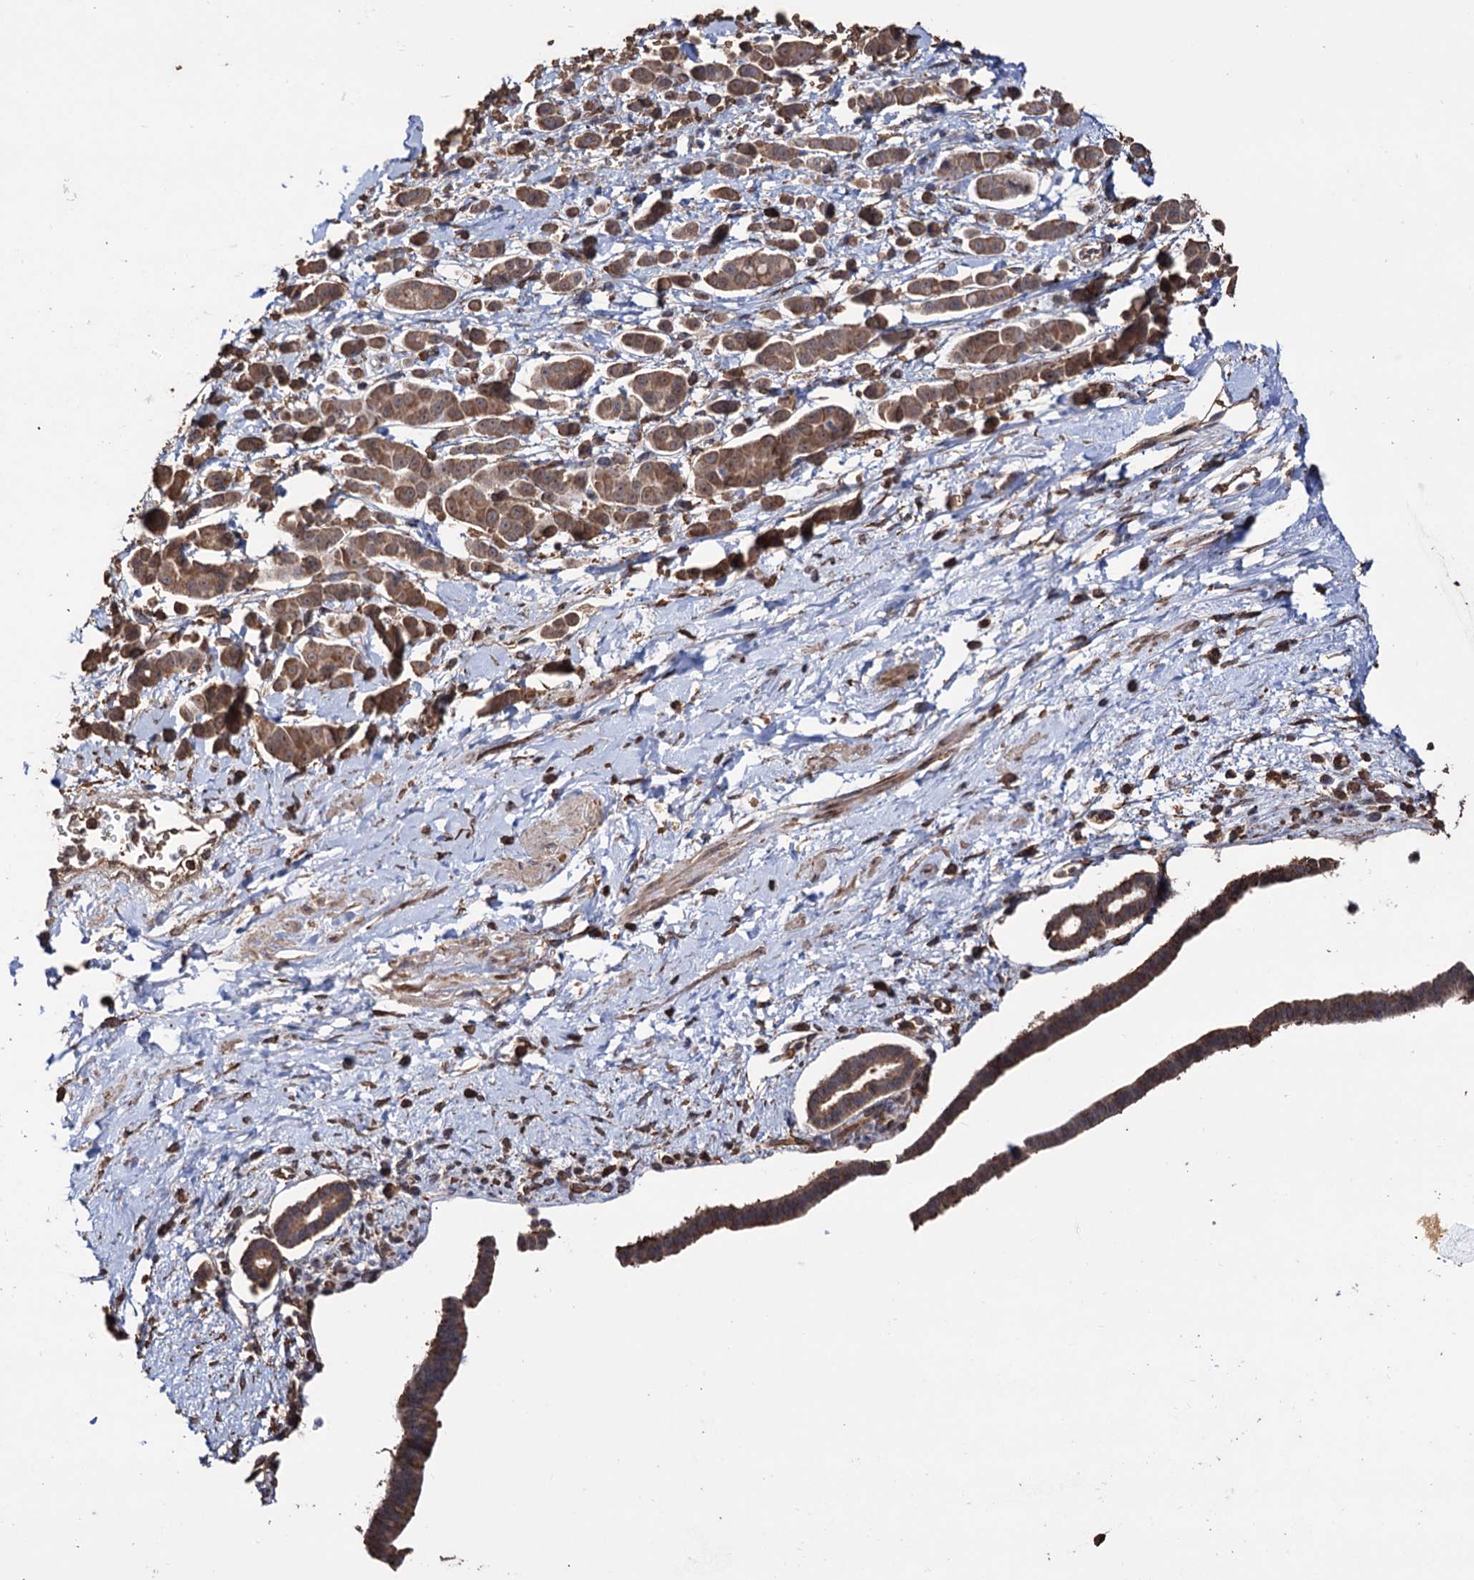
{"staining": {"intensity": "moderate", "quantity": ">75%", "location": "cytoplasmic/membranous"}, "tissue": "pancreatic cancer", "cell_type": "Tumor cells", "image_type": "cancer", "snomed": [{"axis": "morphology", "description": "Normal tissue, NOS"}, {"axis": "morphology", "description": "Adenocarcinoma, NOS"}, {"axis": "topography", "description": "Pancreas"}], "caption": "High-magnification brightfield microscopy of pancreatic adenocarcinoma stained with DAB (brown) and counterstained with hematoxylin (blue). tumor cells exhibit moderate cytoplasmic/membranous expression is seen in about>75% of cells.", "gene": "TBC1D12", "patient": {"sex": "female", "age": 64}}